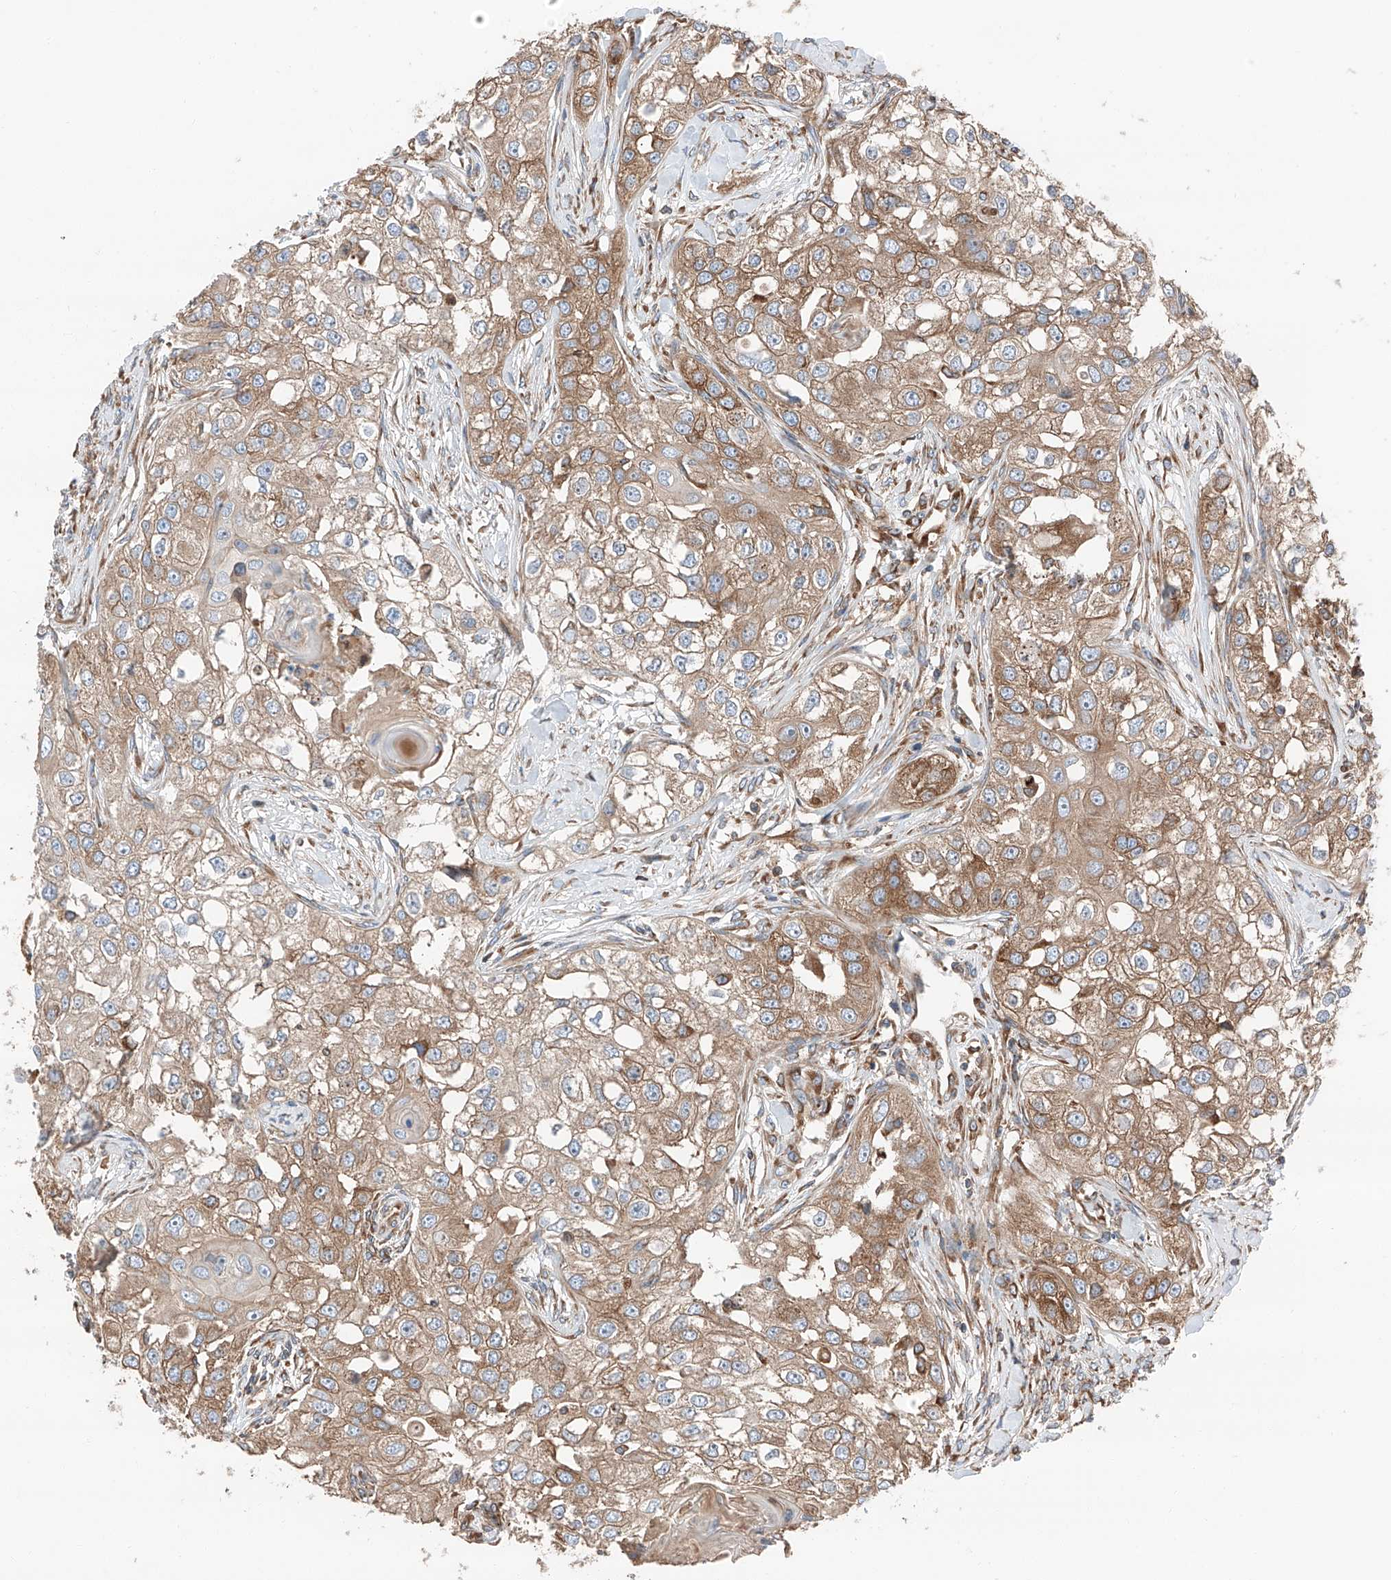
{"staining": {"intensity": "moderate", "quantity": ">75%", "location": "cytoplasmic/membranous"}, "tissue": "head and neck cancer", "cell_type": "Tumor cells", "image_type": "cancer", "snomed": [{"axis": "morphology", "description": "Normal tissue, NOS"}, {"axis": "morphology", "description": "Squamous cell carcinoma, NOS"}, {"axis": "topography", "description": "Skeletal muscle"}, {"axis": "topography", "description": "Head-Neck"}], "caption": "Head and neck cancer tissue demonstrates moderate cytoplasmic/membranous positivity in about >75% of tumor cells", "gene": "ZC3H15", "patient": {"sex": "male", "age": 51}}